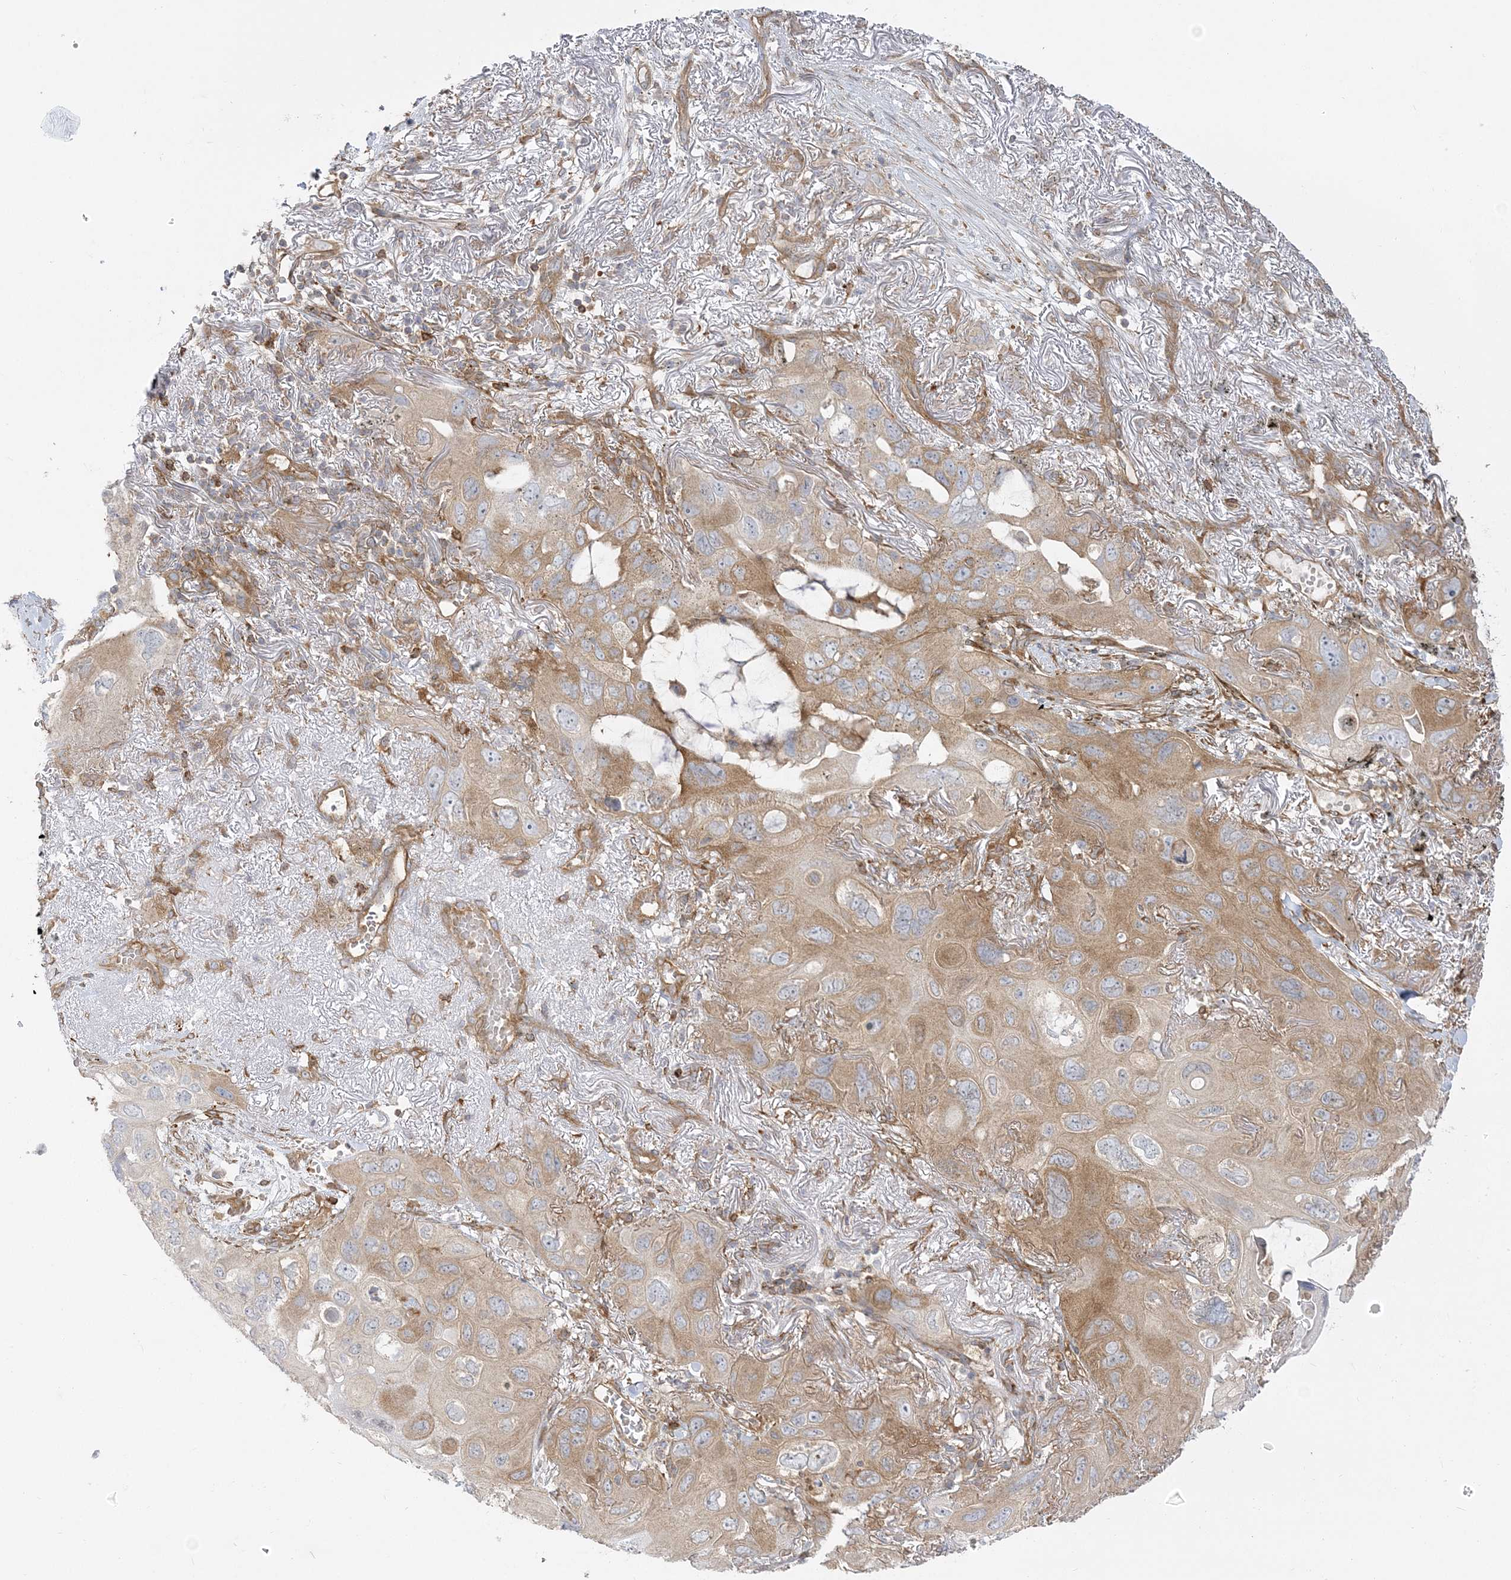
{"staining": {"intensity": "moderate", "quantity": ">75%", "location": "cytoplasmic/membranous"}, "tissue": "lung cancer", "cell_type": "Tumor cells", "image_type": "cancer", "snomed": [{"axis": "morphology", "description": "Squamous cell carcinoma, NOS"}, {"axis": "topography", "description": "Lung"}], "caption": "IHC micrograph of lung squamous cell carcinoma stained for a protein (brown), which displays medium levels of moderate cytoplasmic/membranous expression in approximately >75% of tumor cells.", "gene": "STAM", "patient": {"sex": "female", "age": 73}}